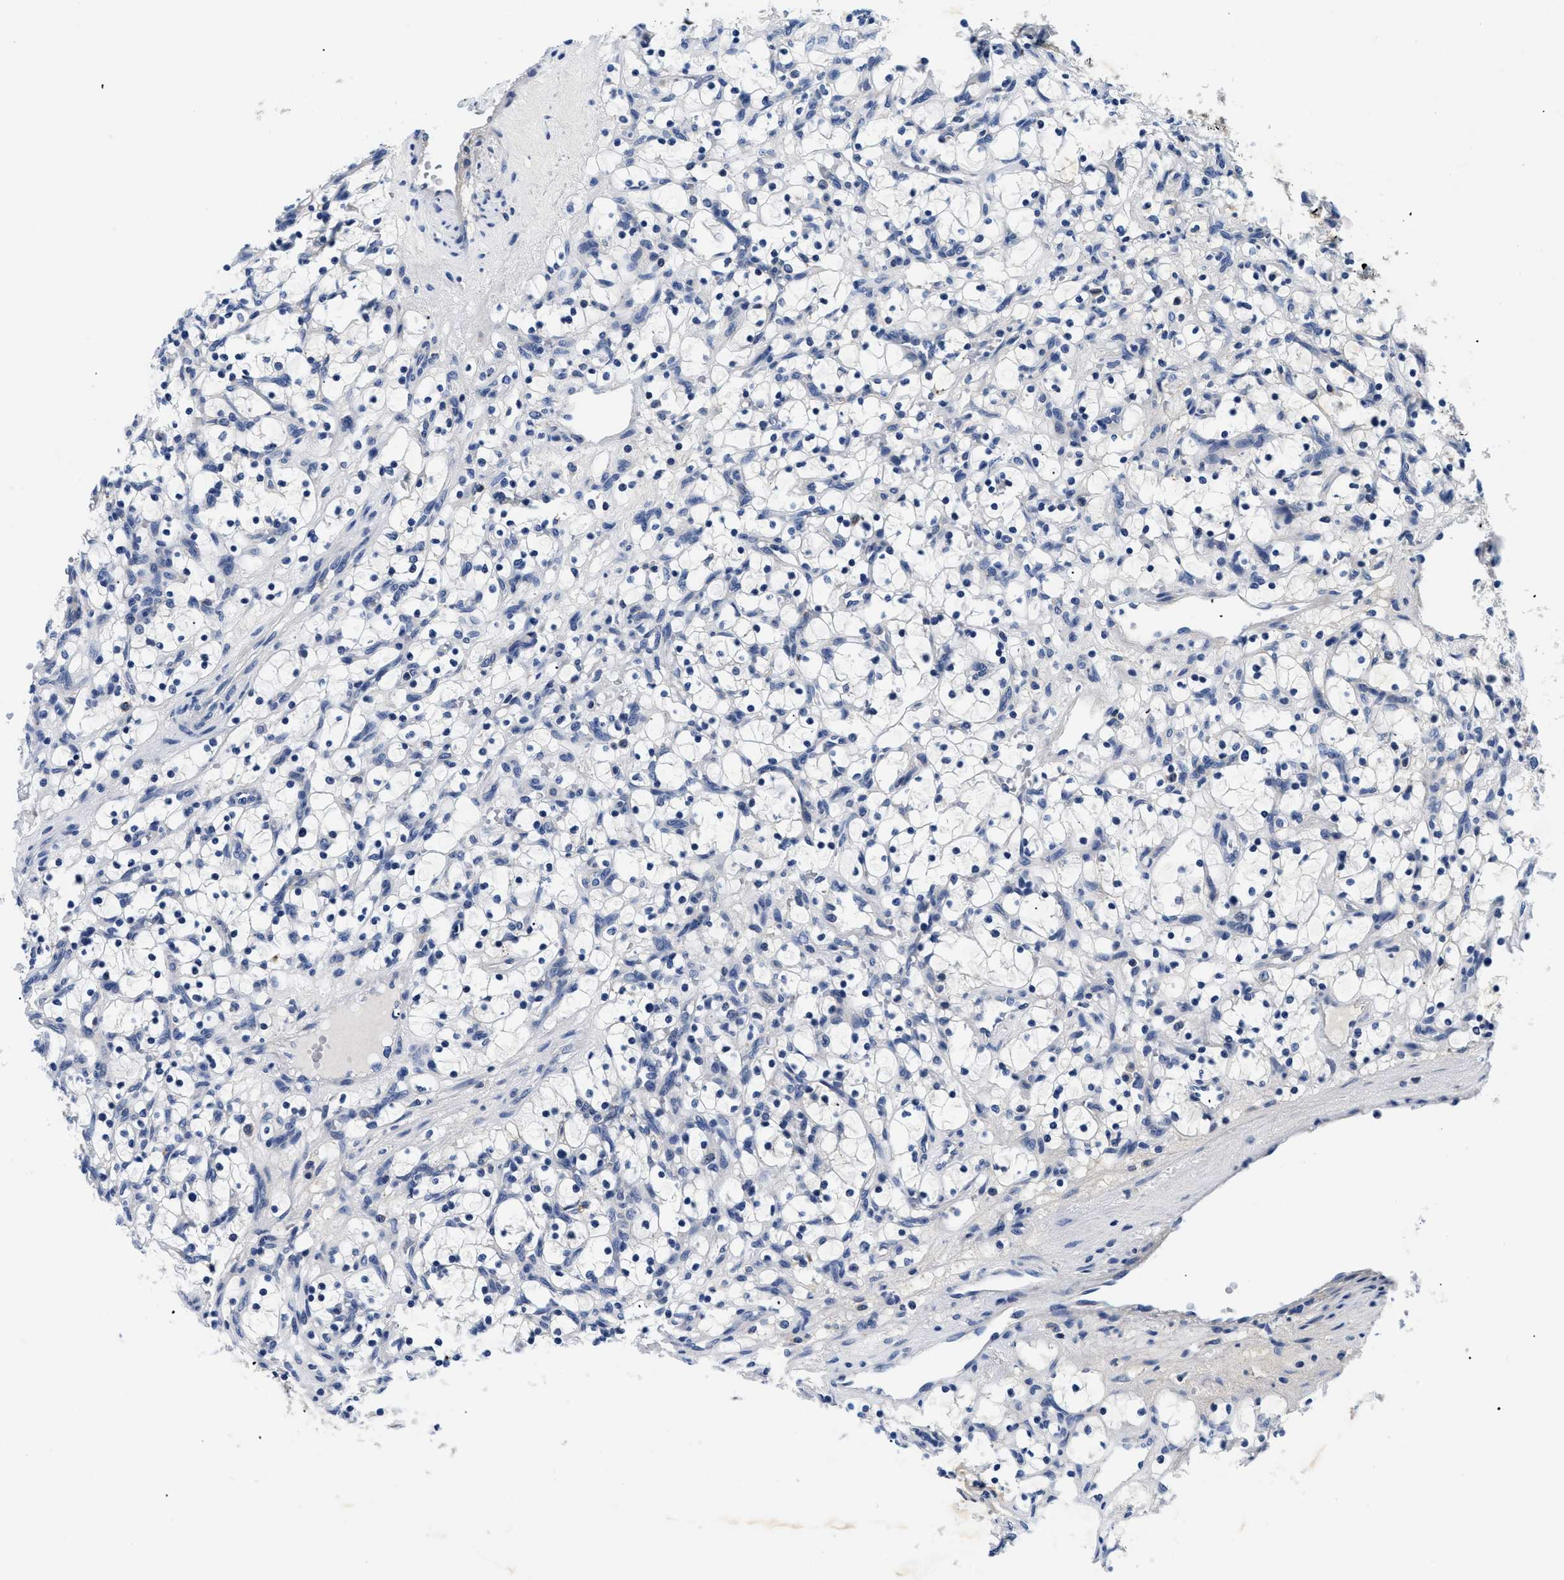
{"staining": {"intensity": "negative", "quantity": "none", "location": "none"}, "tissue": "renal cancer", "cell_type": "Tumor cells", "image_type": "cancer", "snomed": [{"axis": "morphology", "description": "Adenocarcinoma, NOS"}, {"axis": "topography", "description": "Kidney"}], "caption": "Tumor cells are negative for brown protein staining in adenocarcinoma (renal).", "gene": "MEA1", "patient": {"sex": "female", "age": 69}}